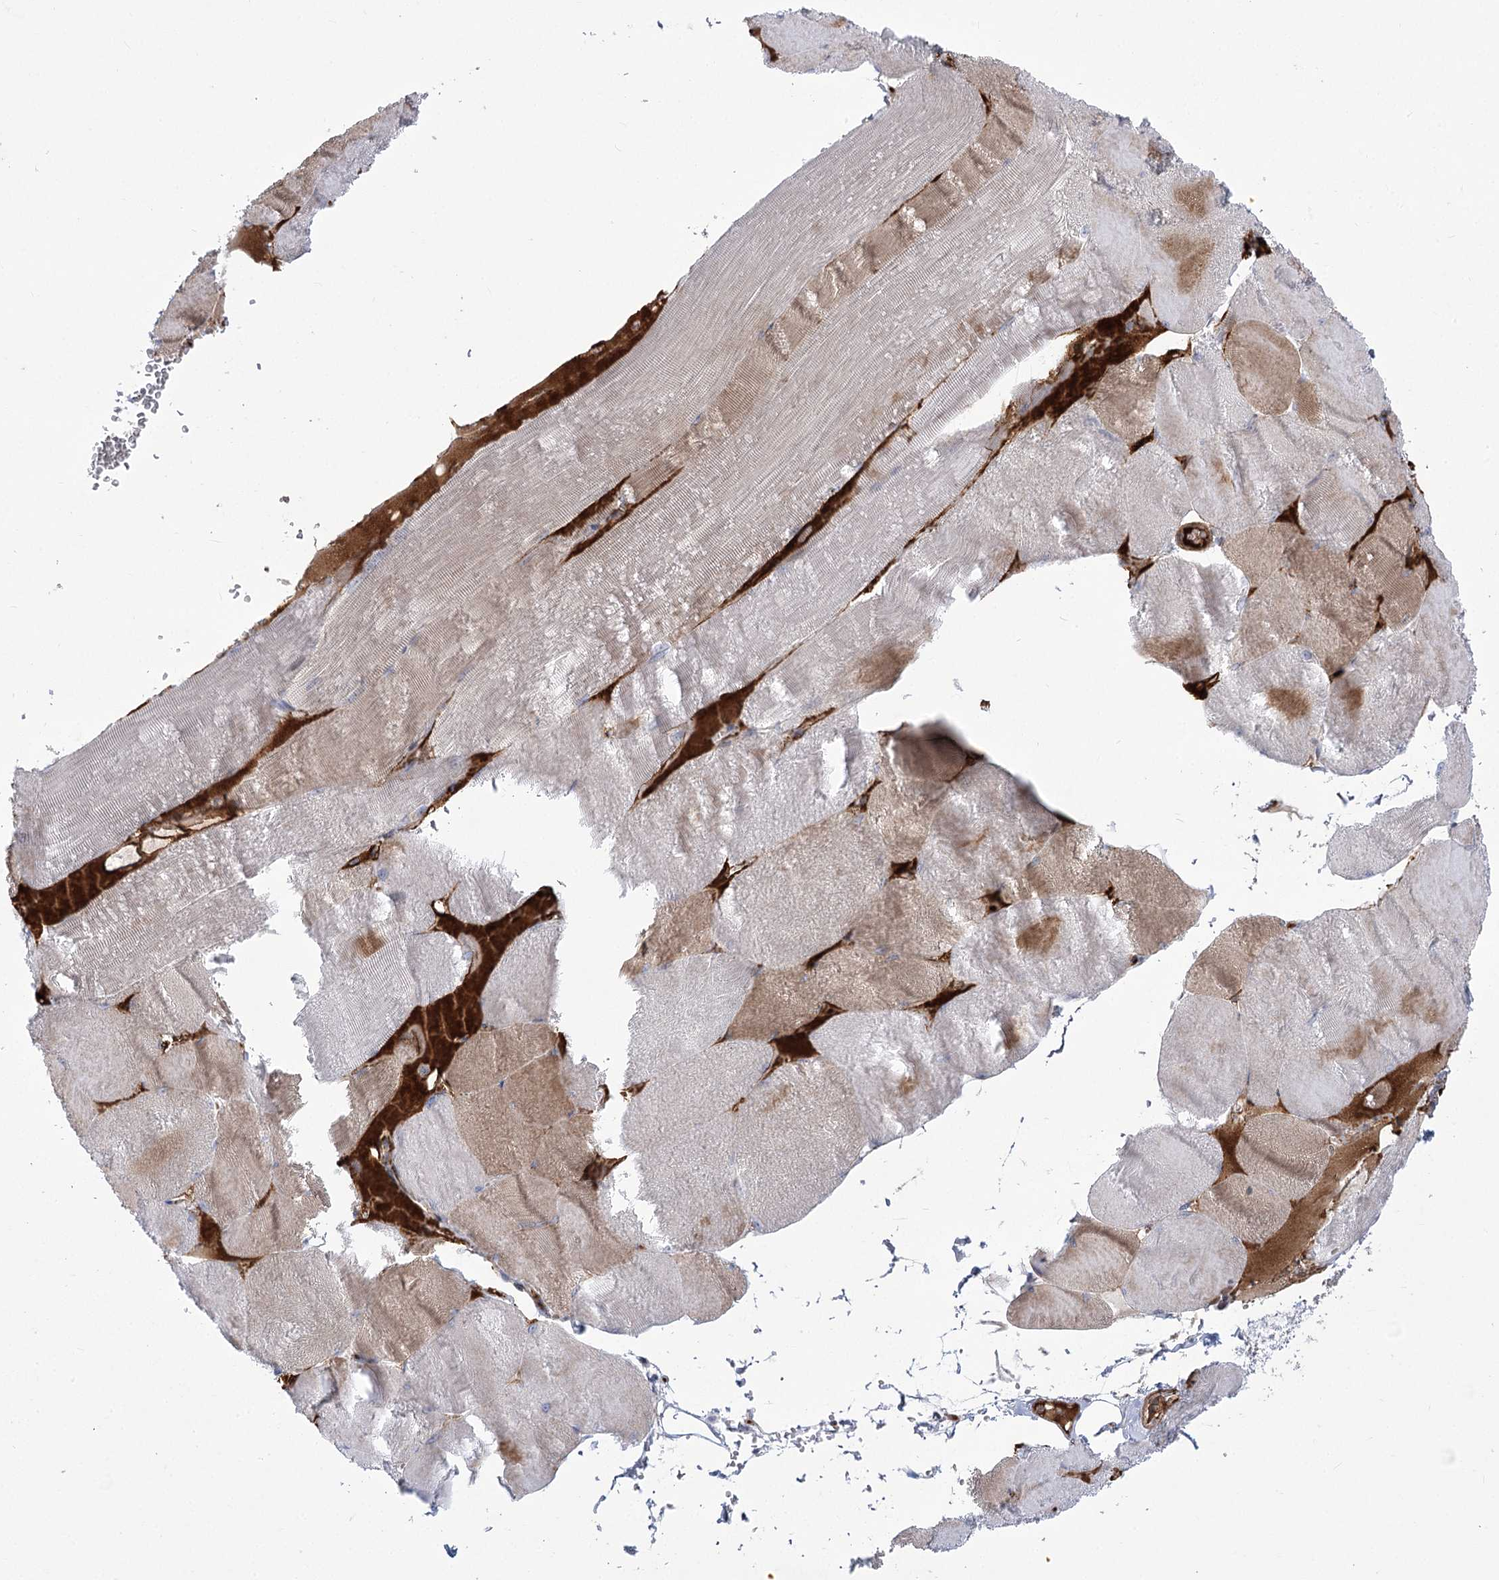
{"staining": {"intensity": "strong", "quantity": "<25%", "location": "cytoplasmic/membranous"}, "tissue": "skeletal muscle", "cell_type": "Myocytes", "image_type": "normal", "snomed": [{"axis": "morphology", "description": "Normal tissue, NOS"}, {"axis": "morphology", "description": "Basal cell carcinoma"}, {"axis": "topography", "description": "Skeletal muscle"}], "caption": "Immunohistochemical staining of normal skeletal muscle displays <25% levels of strong cytoplasmic/membranous protein staining in approximately <25% of myocytes.", "gene": "ANKRD23", "patient": {"sex": "female", "age": 64}}